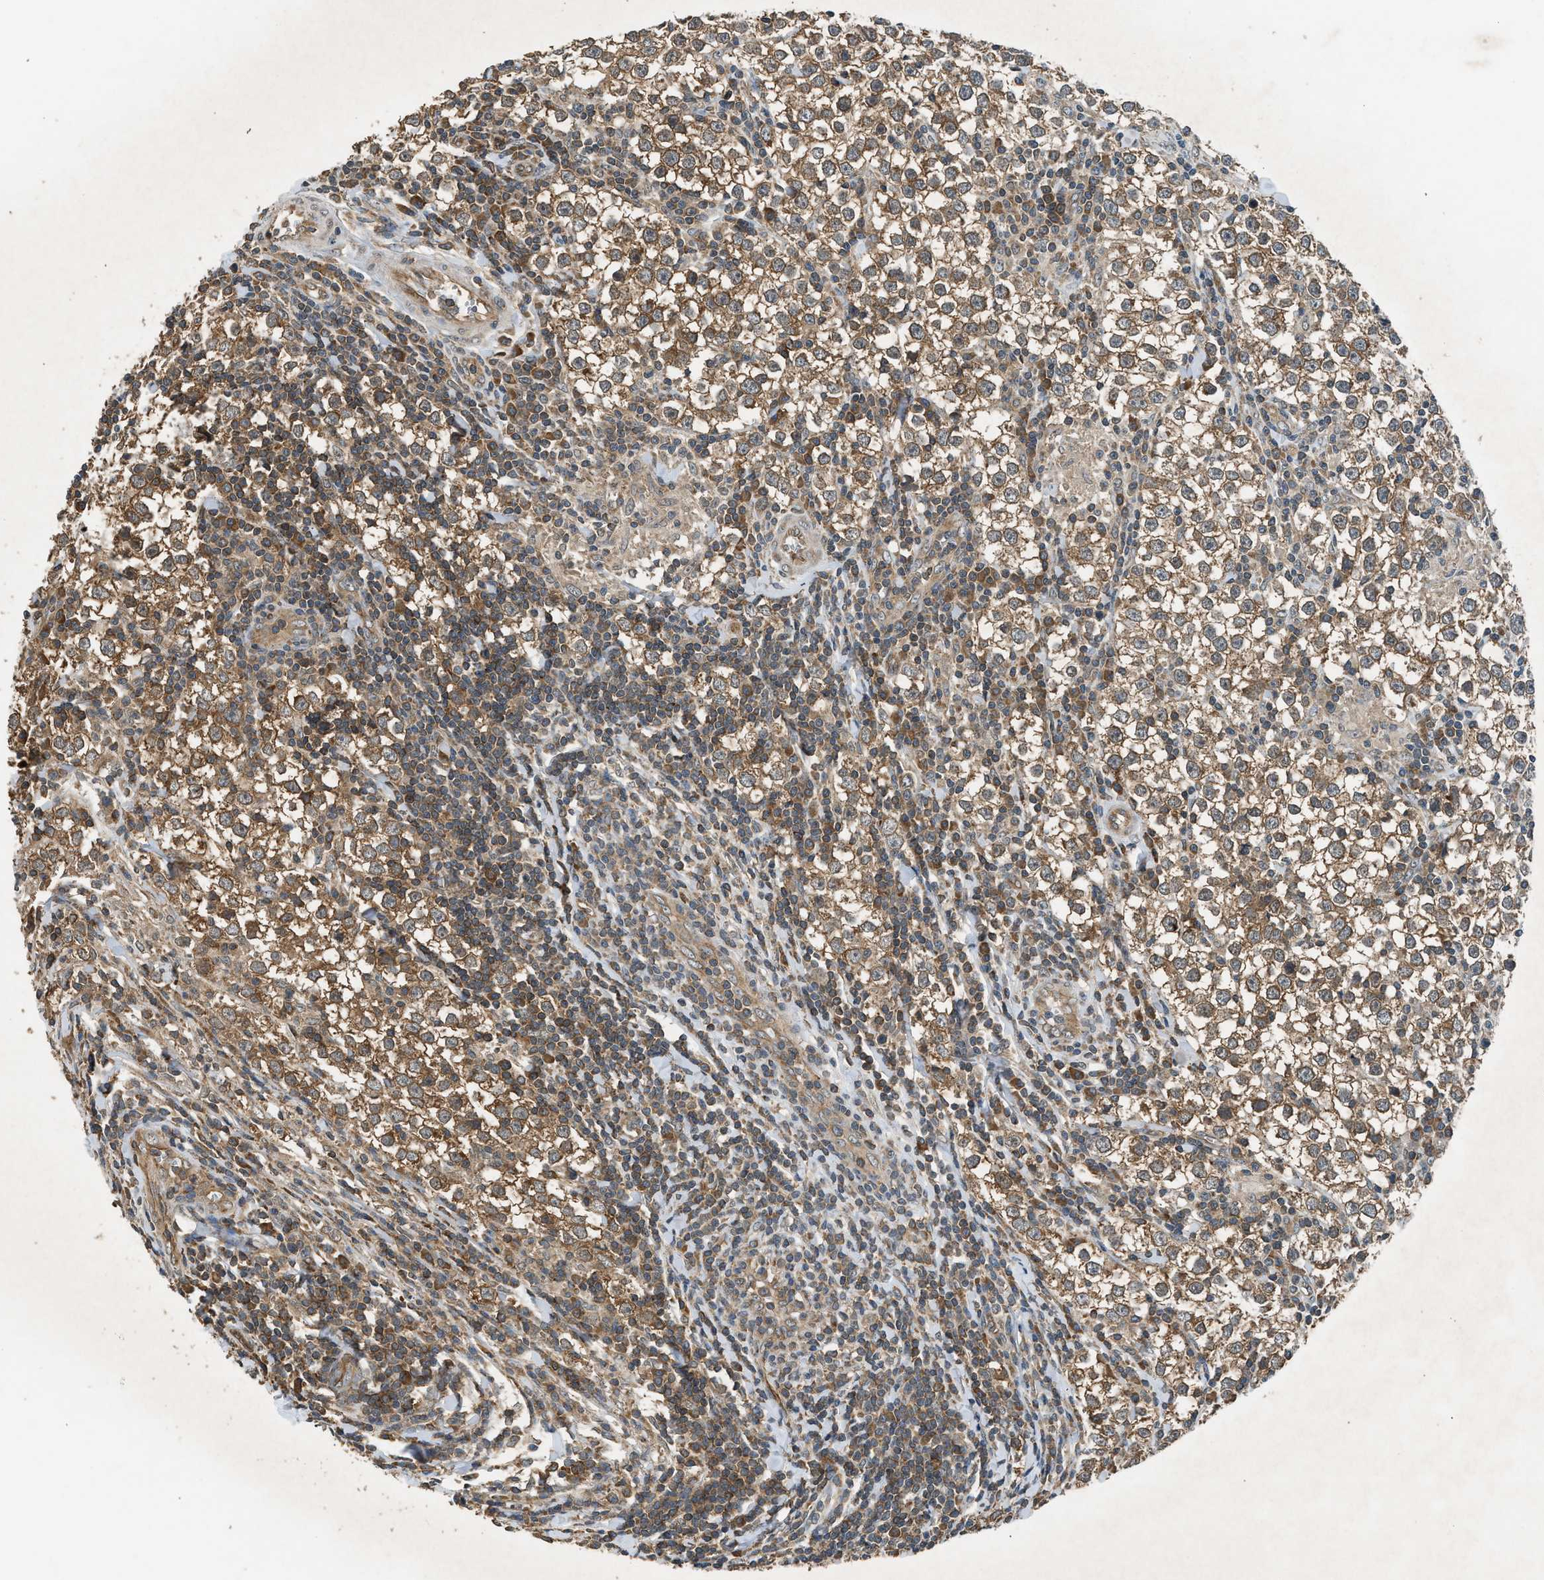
{"staining": {"intensity": "moderate", "quantity": ">75%", "location": "cytoplasmic/membranous"}, "tissue": "testis cancer", "cell_type": "Tumor cells", "image_type": "cancer", "snomed": [{"axis": "morphology", "description": "Seminoma, NOS"}, {"axis": "morphology", "description": "Carcinoma, Embryonal, NOS"}, {"axis": "topography", "description": "Testis"}], "caption": "Testis embryonal carcinoma was stained to show a protein in brown. There is medium levels of moderate cytoplasmic/membranous staining in approximately >75% of tumor cells. Immunohistochemistry (ihc) stains the protein in brown and the nuclei are stained blue.", "gene": "HIP1R", "patient": {"sex": "male", "age": 52}}